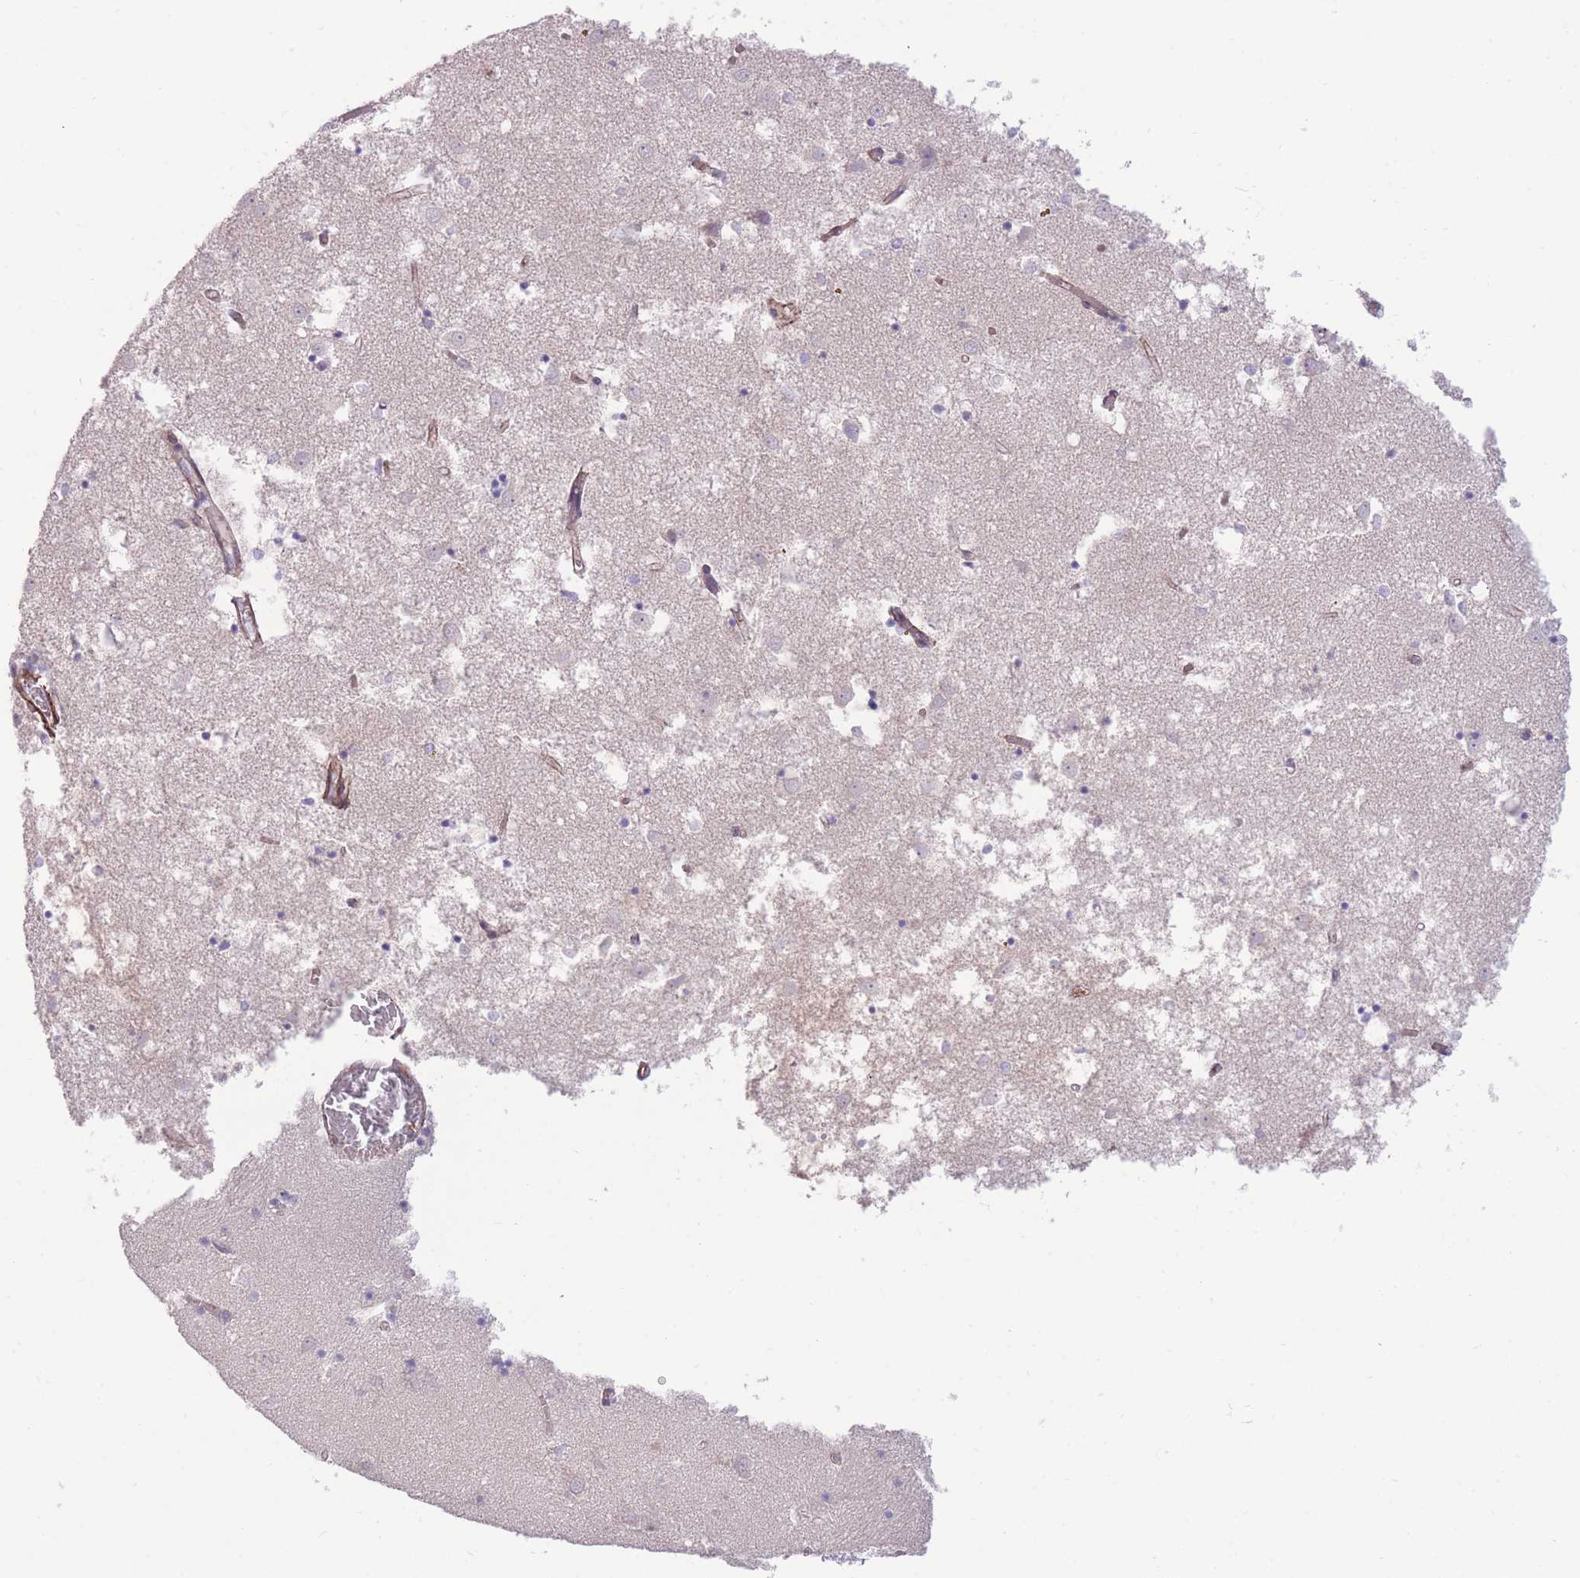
{"staining": {"intensity": "negative", "quantity": "none", "location": "none"}, "tissue": "caudate", "cell_type": "Glial cells", "image_type": "normal", "snomed": [{"axis": "morphology", "description": "Normal tissue, NOS"}, {"axis": "topography", "description": "Lateral ventricle wall"}], "caption": "Immunohistochemistry of benign human caudate demonstrates no expression in glial cells.", "gene": "RGS11", "patient": {"sex": "male", "age": 70}}